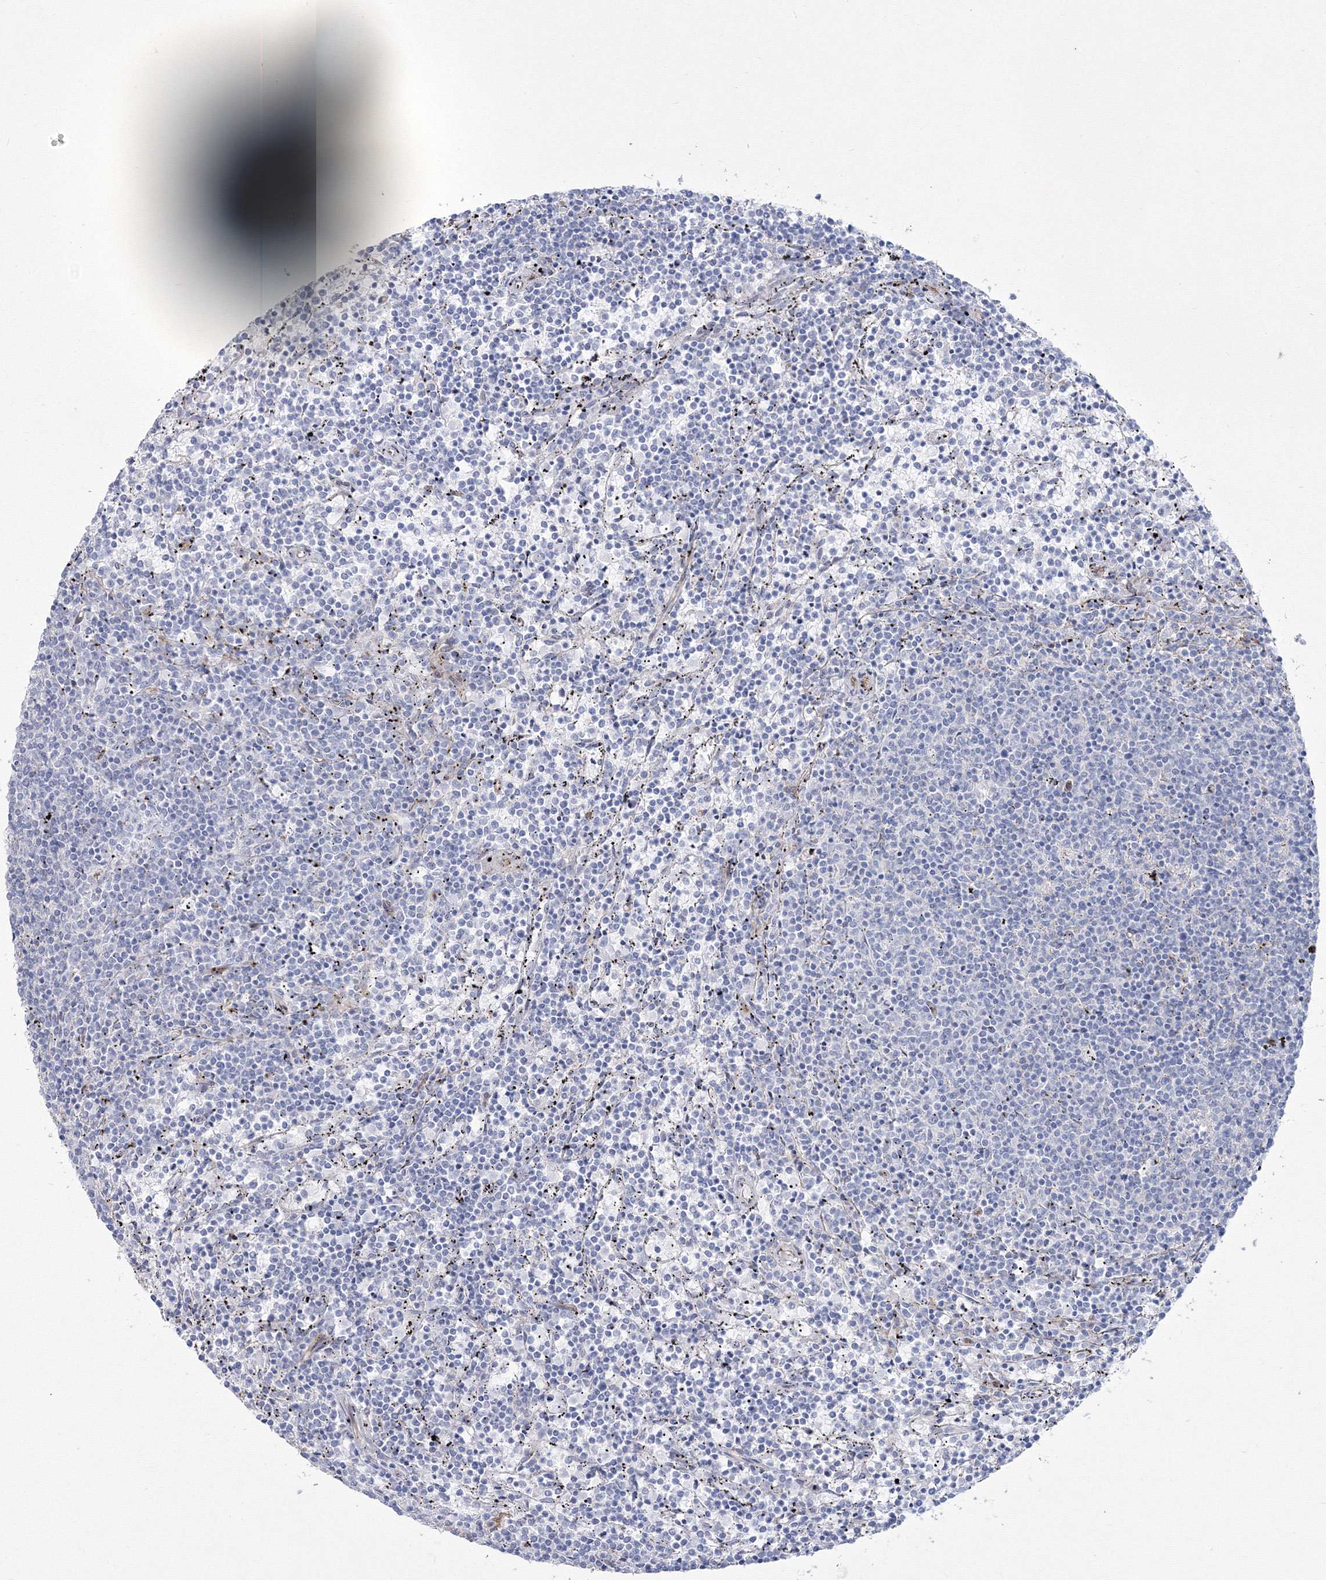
{"staining": {"intensity": "negative", "quantity": "none", "location": "none"}, "tissue": "lymphoma", "cell_type": "Tumor cells", "image_type": "cancer", "snomed": [{"axis": "morphology", "description": "Malignant lymphoma, non-Hodgkin's type, Low grade"}, {"axis": "topography", "description": "Spleen"}], "caption": "A high-resolution photomicrograph shows immunohistochemistry (IHC) staining of low-grade malignant lymphoma, non-Hodgkin's type, which demonstrates no significant expression in tumor cells.", "gene": "HYAL2", "patient": {"sex": "female", "age": 50}}